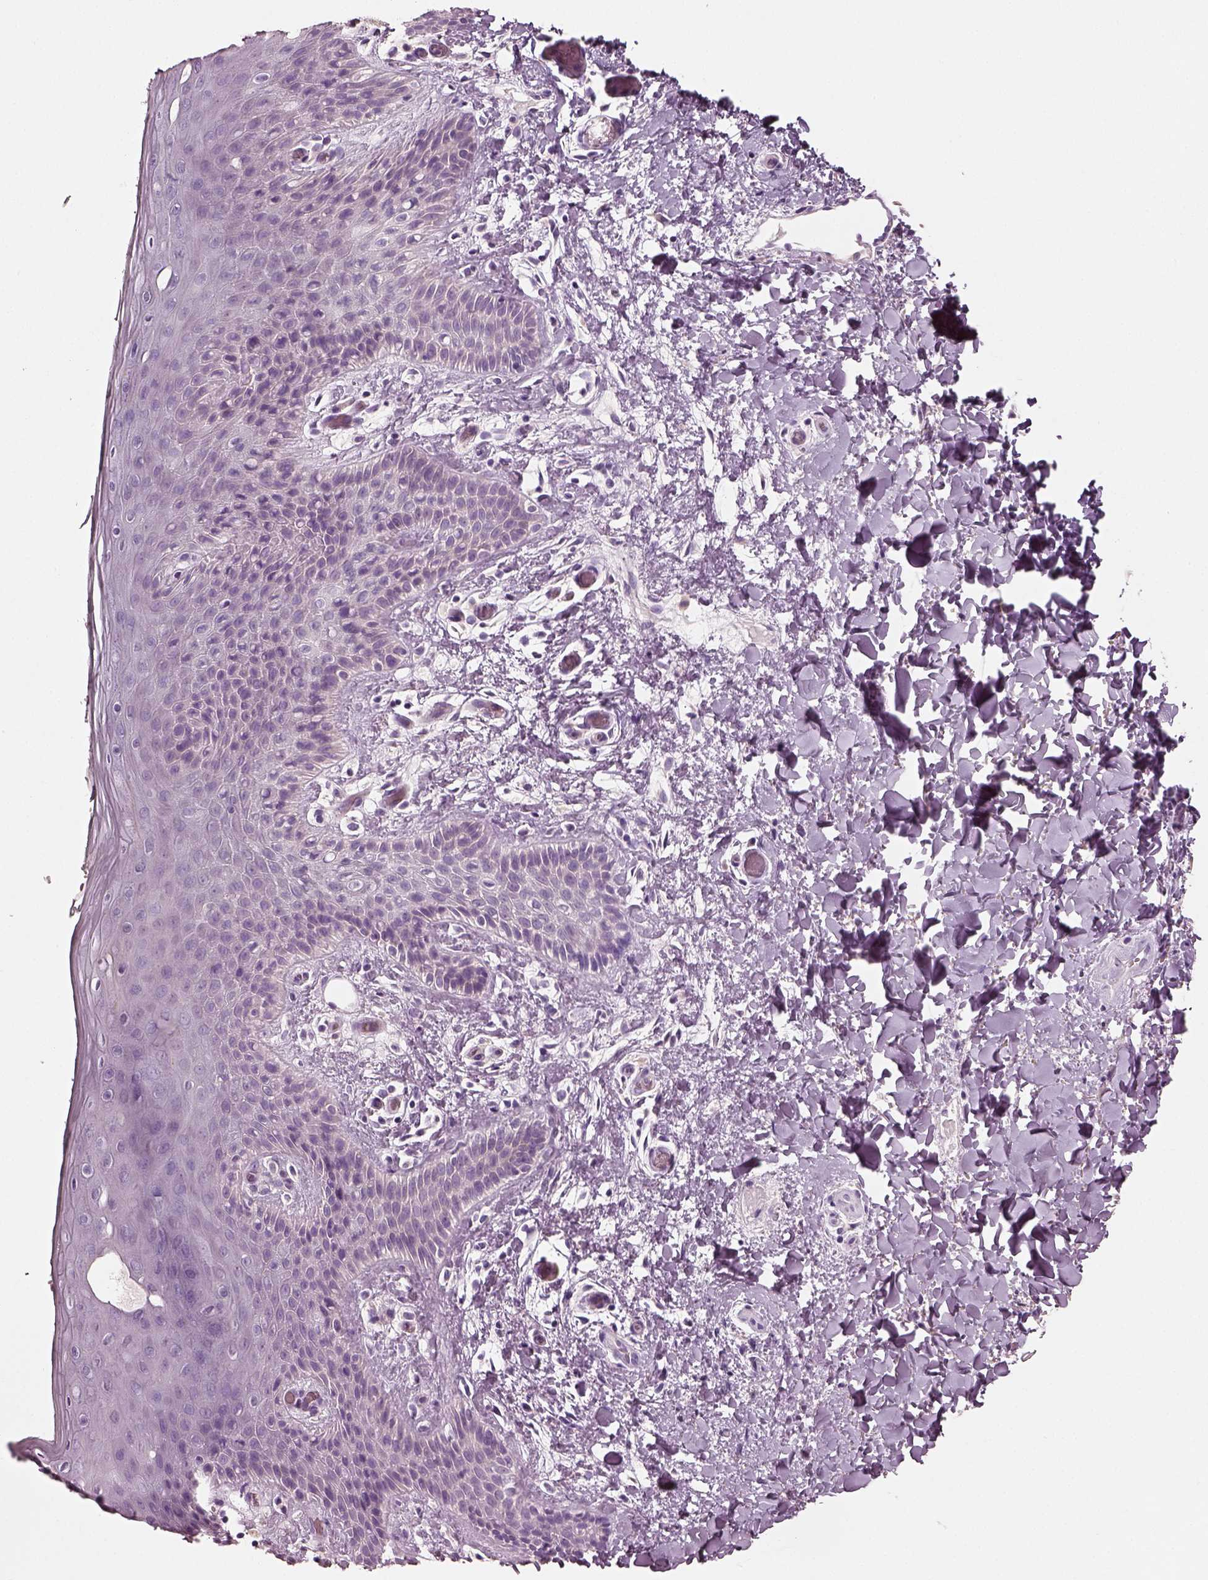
{"staining": {"intensity": "negative", "quantity": "none", "location": "none"}, "tissue": "skin", "cell_type": "Epidermal cells", "image_type": "normal", "snomed": [{"axis": "morphology", "description": "Normal tissue, NOS"}, {"axis": "topography", "description": "Anal"}], "caption": "DAB immunohistochemical staining of normal skin reveals no significant staining in epidermal cells. (DAB immunohistochemistry (IHC), high magnification).", "gene": "ELSPBP1", "patient": {"sex": "male", "age": 36}}